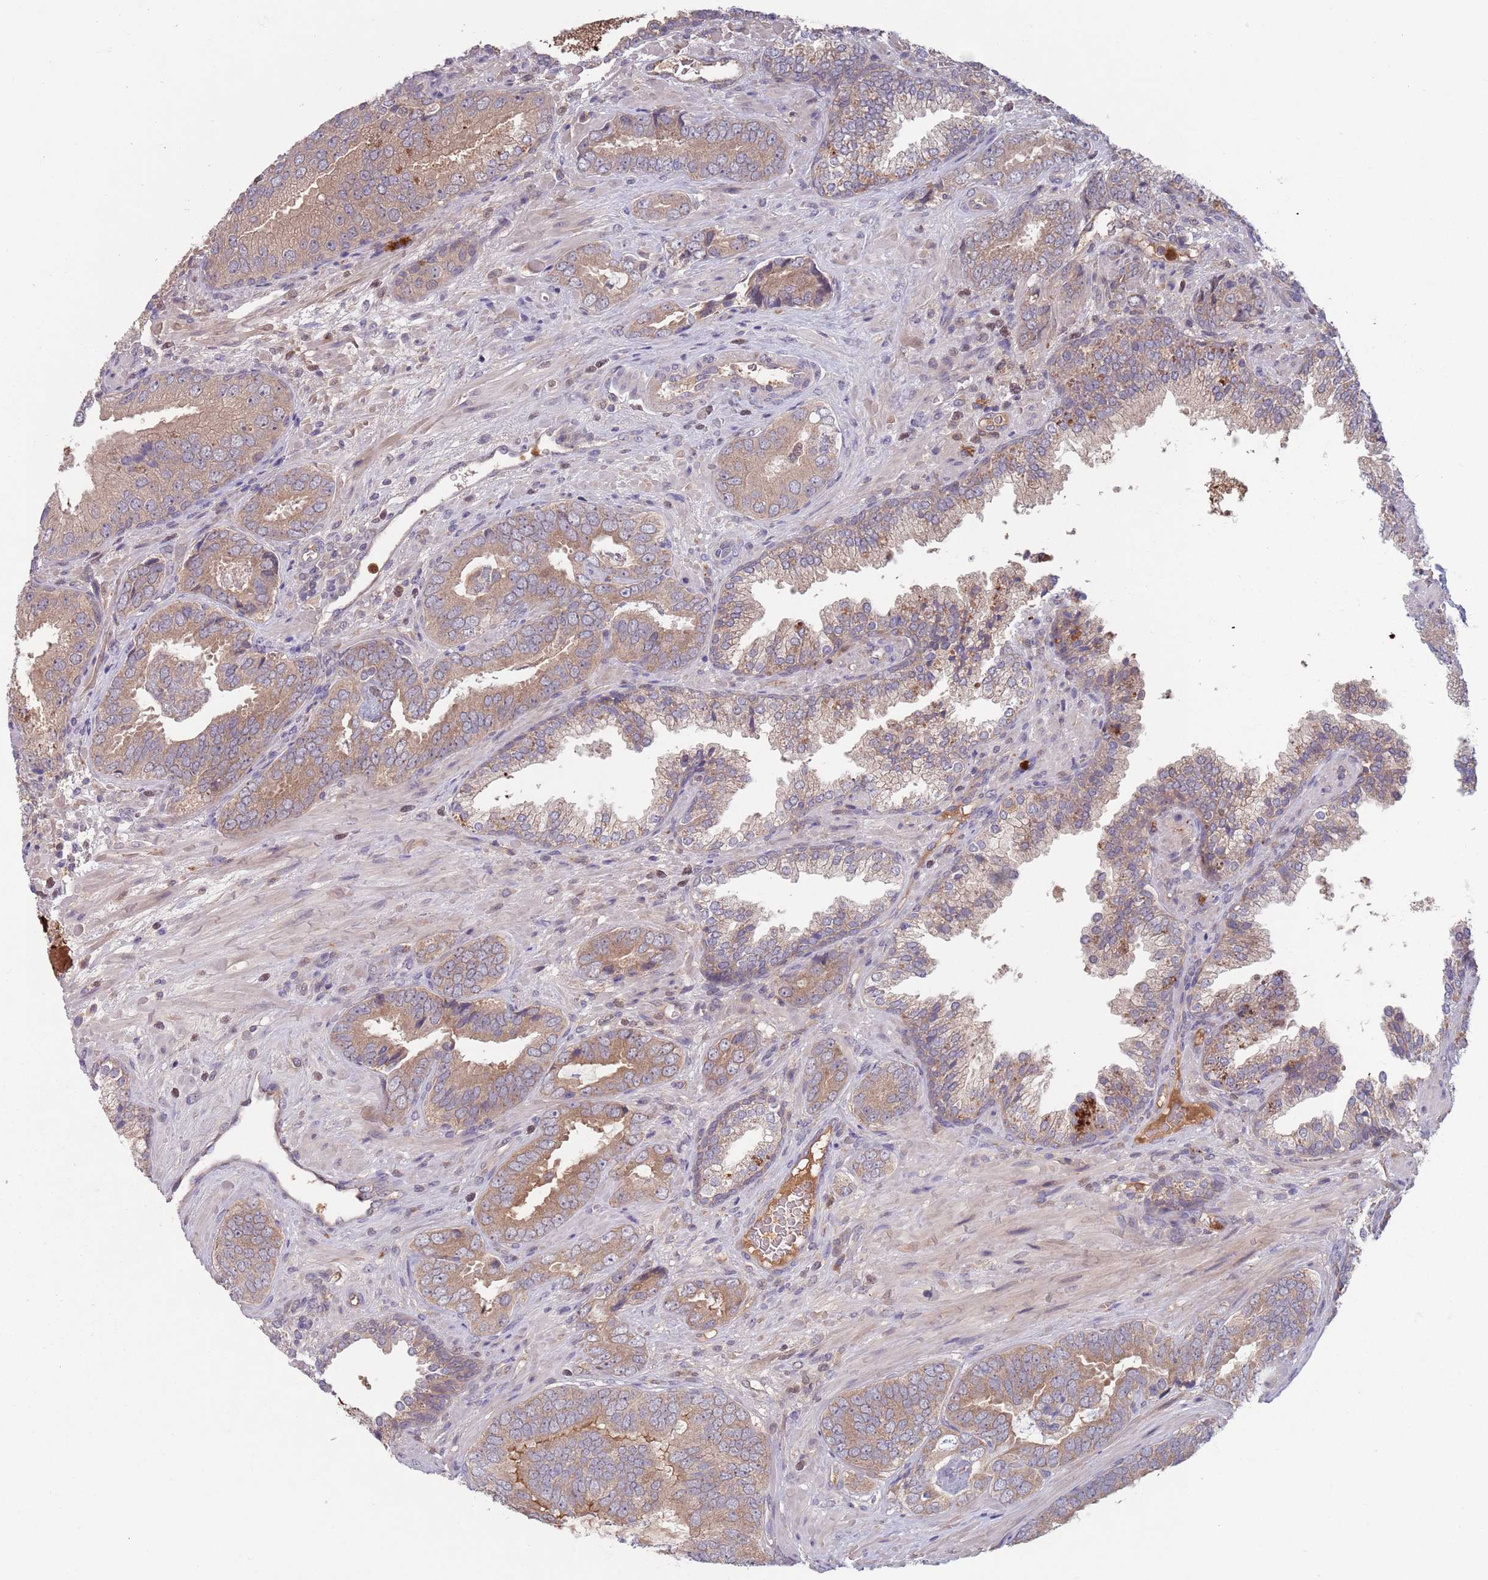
{"staining": {"intensity": "moderate", "quantity": ">75%", "location": "cytoplasmic/membranous"}, "tissue": "prostate cancer", "cell_type": "Tumor cells", "image_type": "cancer", "snomed": [{"axis": "morphology", "description": "Adenocarcinoma, High grade"}, {"axis": "topography", "description": "Prostate"}], "caption": "Protein analysis of prostate cancer (adenocarcinoma (high-grade)) tissue exhibits moderate cytoplasmic/membranous positivity in about >75% of tumor cells.", "gene": "TYW1", "patient": {"sex": "male", "age": 71}}